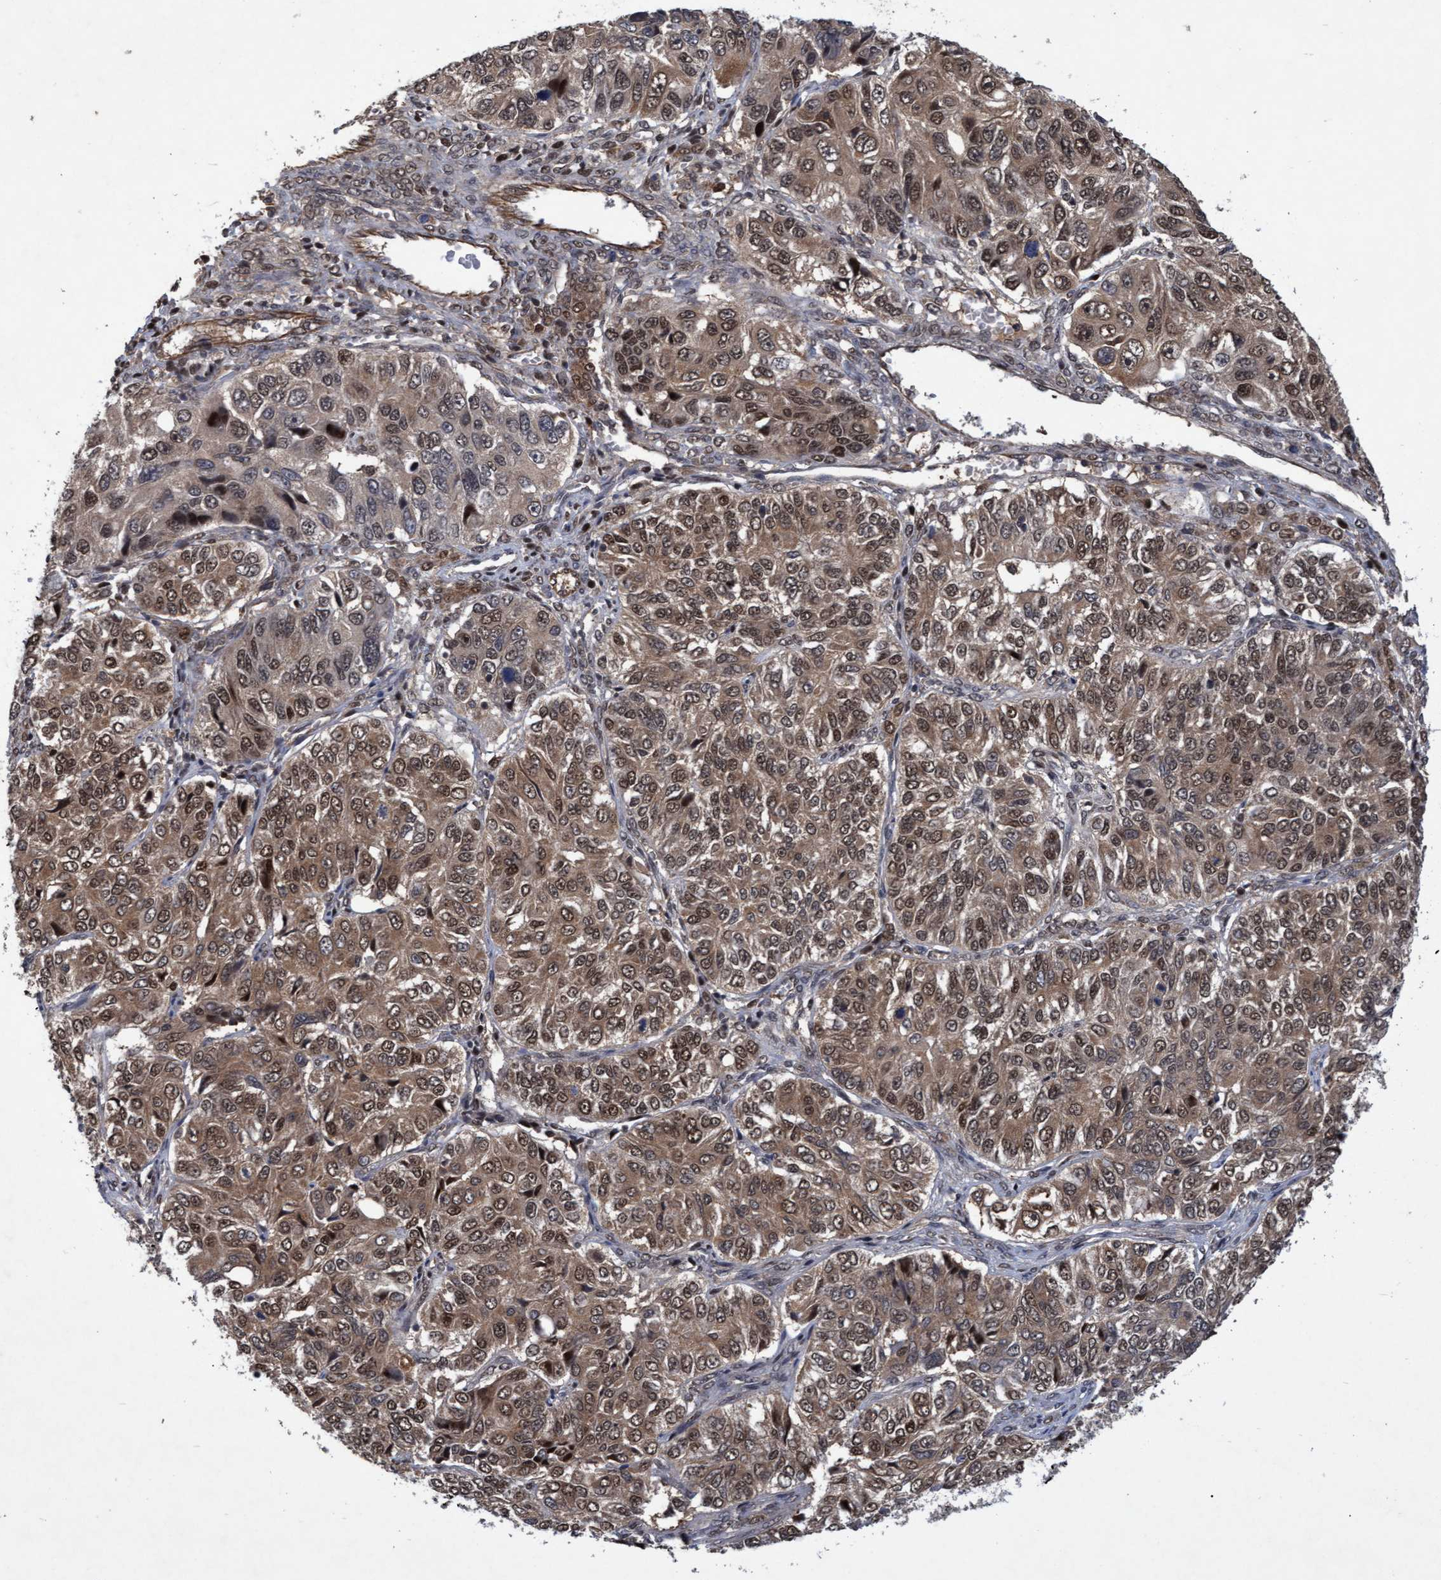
{"staining": {"intensity": "moderate", "quantity": ">75%", "location": "cytoplasmic/membranous,nuclear"}, "tissue": "ovarian cancer", "cell_type": "Tumor cells", "image_type": "cancer", "snomed": [{"axis": "morphology", "description": "Carcinoma, endometroid"}, {"axis": "topography", "description": "Ovary"}], "caption": "Ovarian cancer (endometroid carcinoma) stained with a brown dye reveals moderate cytoplasmic/membranous and nuclear positive positivity in approximately >75% of tumor cells.", "gene": "PSMB6", "patient": {"sex": "female", "age": 51}}